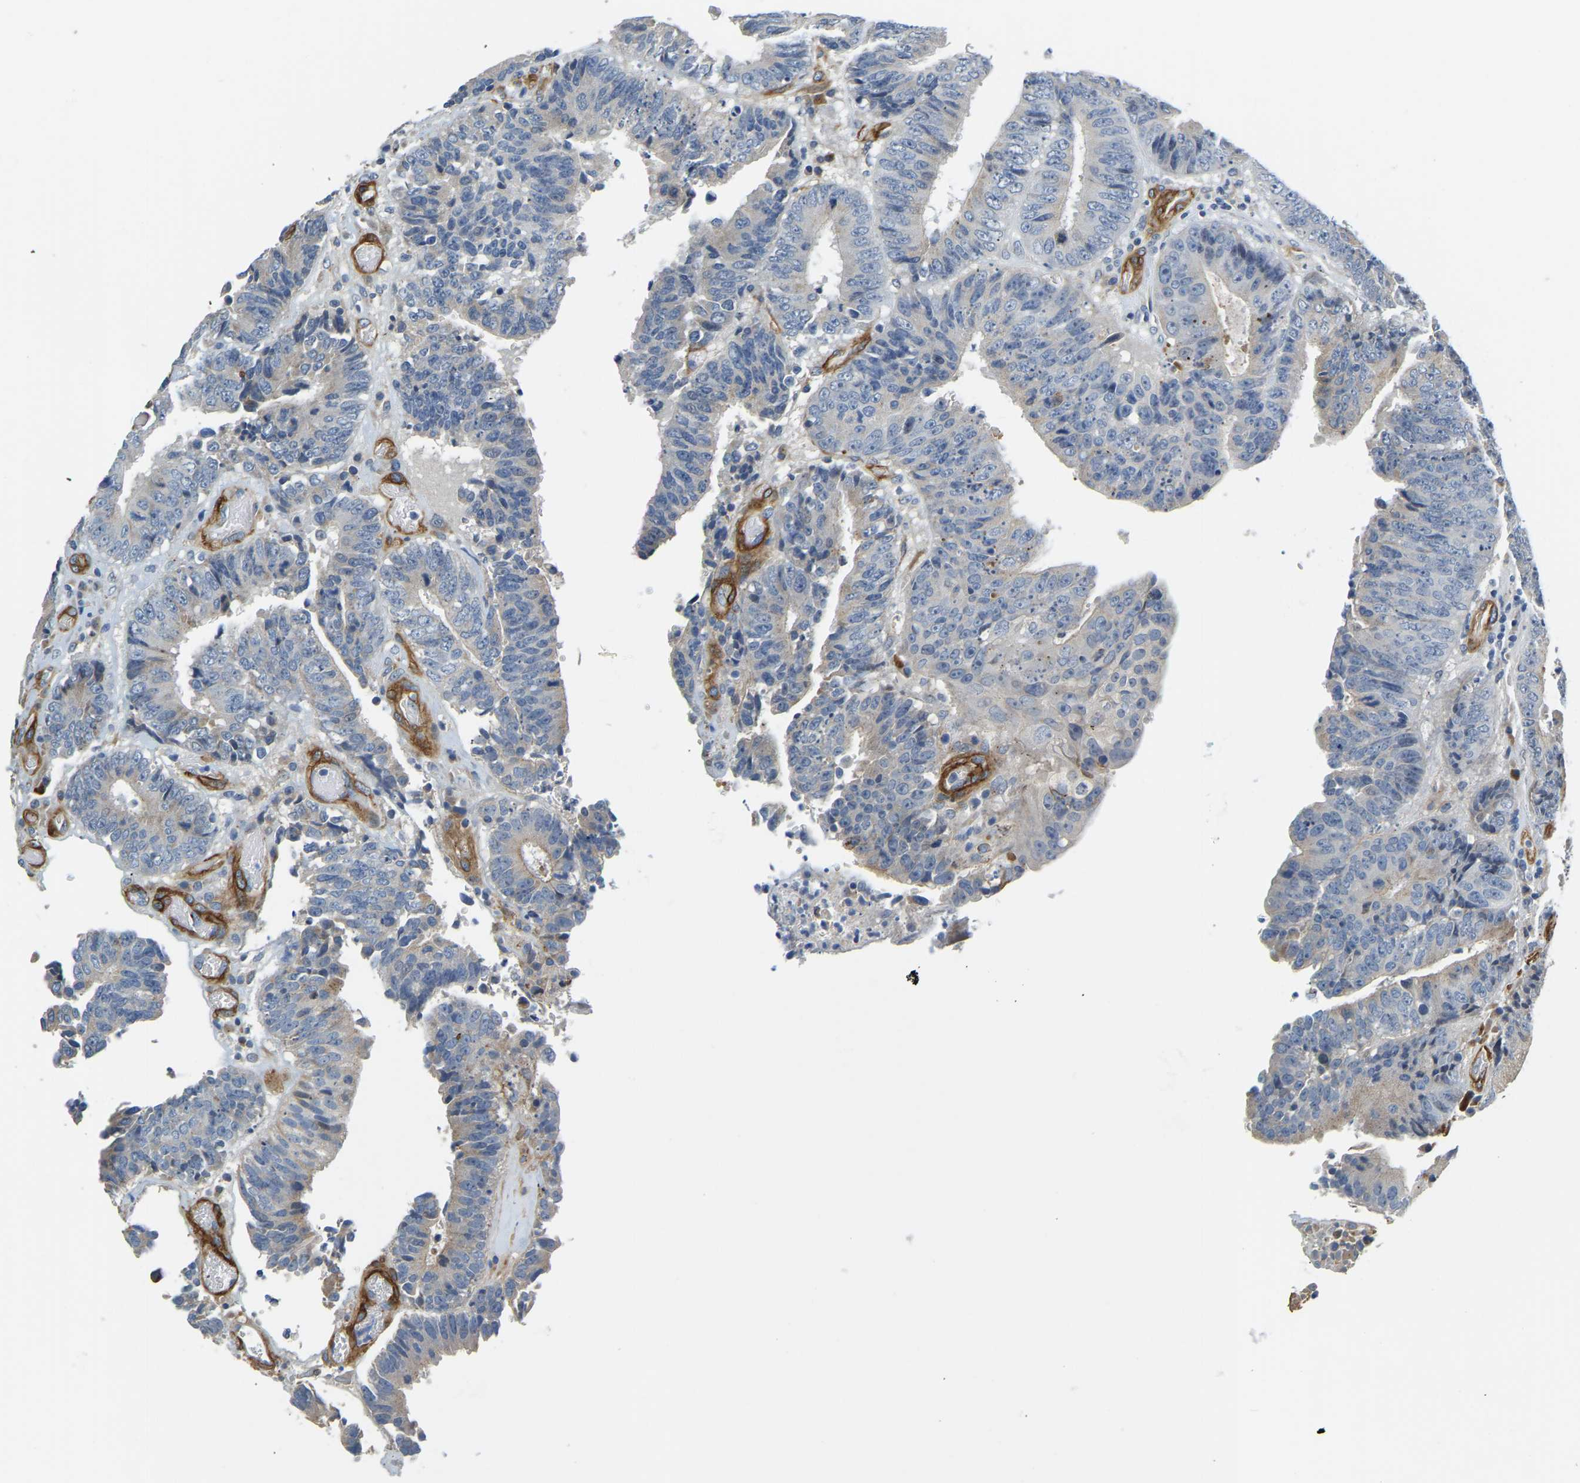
{"staining": {"intensity": "negative", "quantity": "none", "location": "none"}, "tissue": "colorectal cancer", "cell_type": "Tumor cells", "image_type": "cancer", "snomed": [{"axis": "morphology", "description": "Adenocarcinoma, NOS"}, {"axis": "topography", "description": "Rectum"}], "caption": "Tumor cells are negative for protein expression in human colorectal adenocarcinoma. (DAB immunohistochemistry with hematoxylin counter stain).", "gene": "LIAS", "patient": {"sex": "male", "age": 72}}